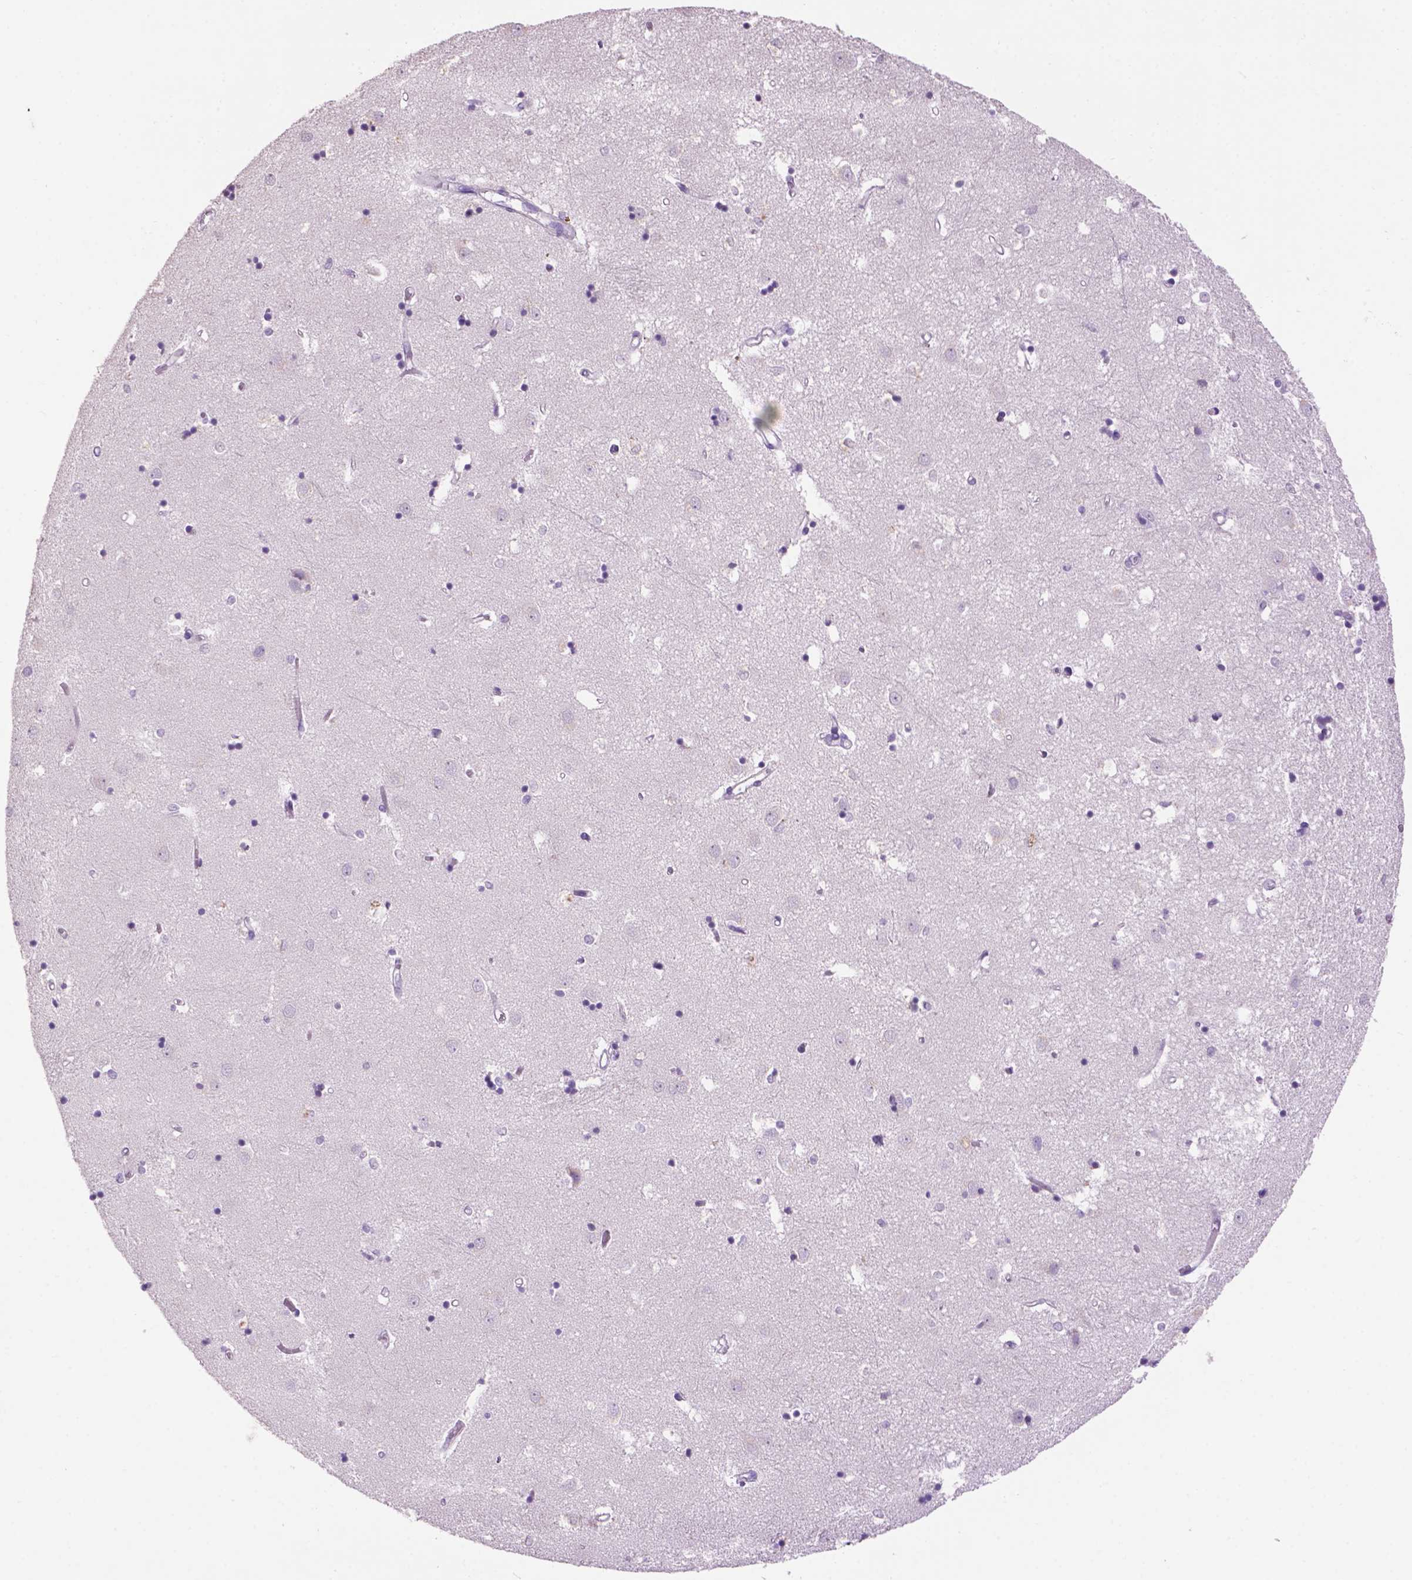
{"staining": {"intensity": "negative", "quantity": "none", "location": "none"}, "tissue": "caudate", "cell_type": "Glial cells", "image_type": "normal", "snomed": [{"axis": "morphology", "description": "Normal tissue, NOS"}, {"axis": "topography", "description": "Lateral ventricle wall"}], "caption": "Immunohistochemistry (IHC) histopathology image of benign caudate stained for a protein (brown), which shows no staining in glial cells. (DAB (3,3'-diaminobenzidine) IHC with hematoxylin counter stain).", "gene": "CRYBA4", "patient": {"sex": "male", "age": 54}}